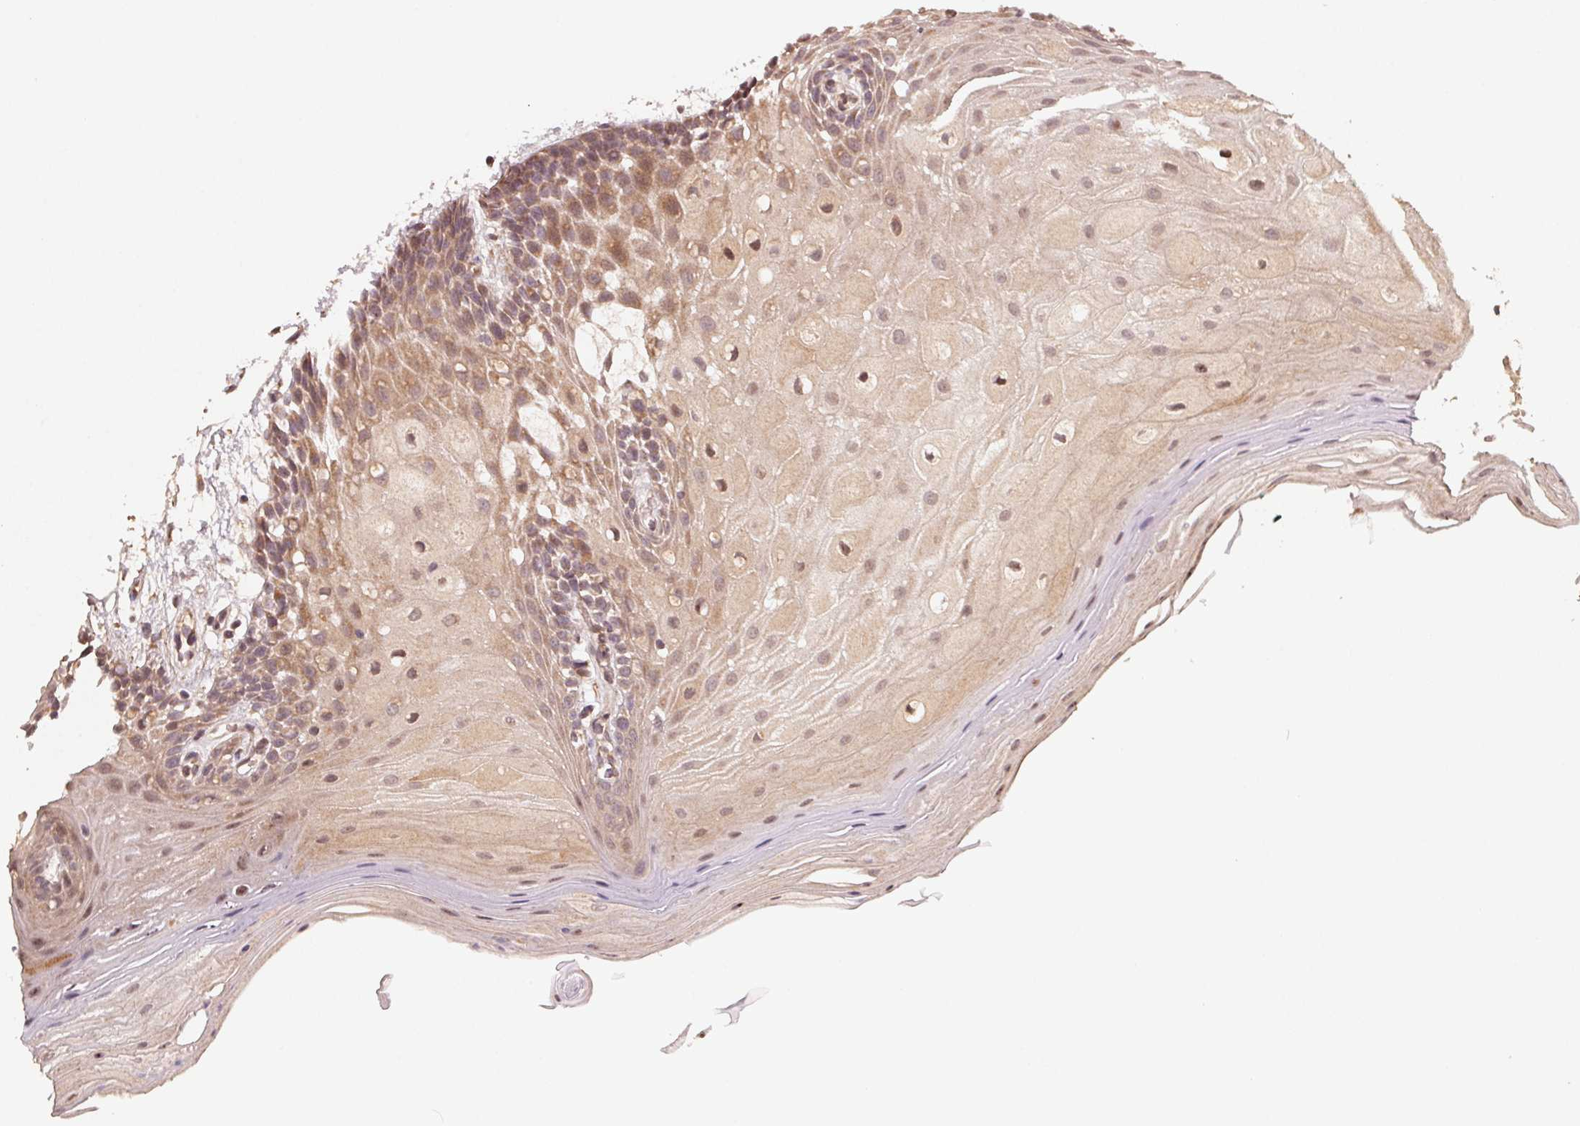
{"staining": {"intensity": "moderate", "quantity": "25%-75%", "location": "cytoplasmic/membranous"}, "tissue": "oral mucosa", "cell_type": "Squamous epithelial cells", "image_type": "normal", "snomed": [{"axis": "morphology", "description": "Normal tissue, NOS"}, {"axis": "morphology", "description": "Squamous cell carcinoma, NOS"}, {"axis": "topography", "description": "Oral tissue"}, {"axis": "topography", "description": "Tounge, NOS"}, {"axis": "topography", "description": "Head-Neck"}], "caption": "Immunohistochemical staining of normal oral mucosa reveals moderate cytoplasmic/membranous protein expression in approximately 25%-75% of squamous epithelial cells.", "gene": "WBP2", "patient": {"sex": "male", "age": 62}}